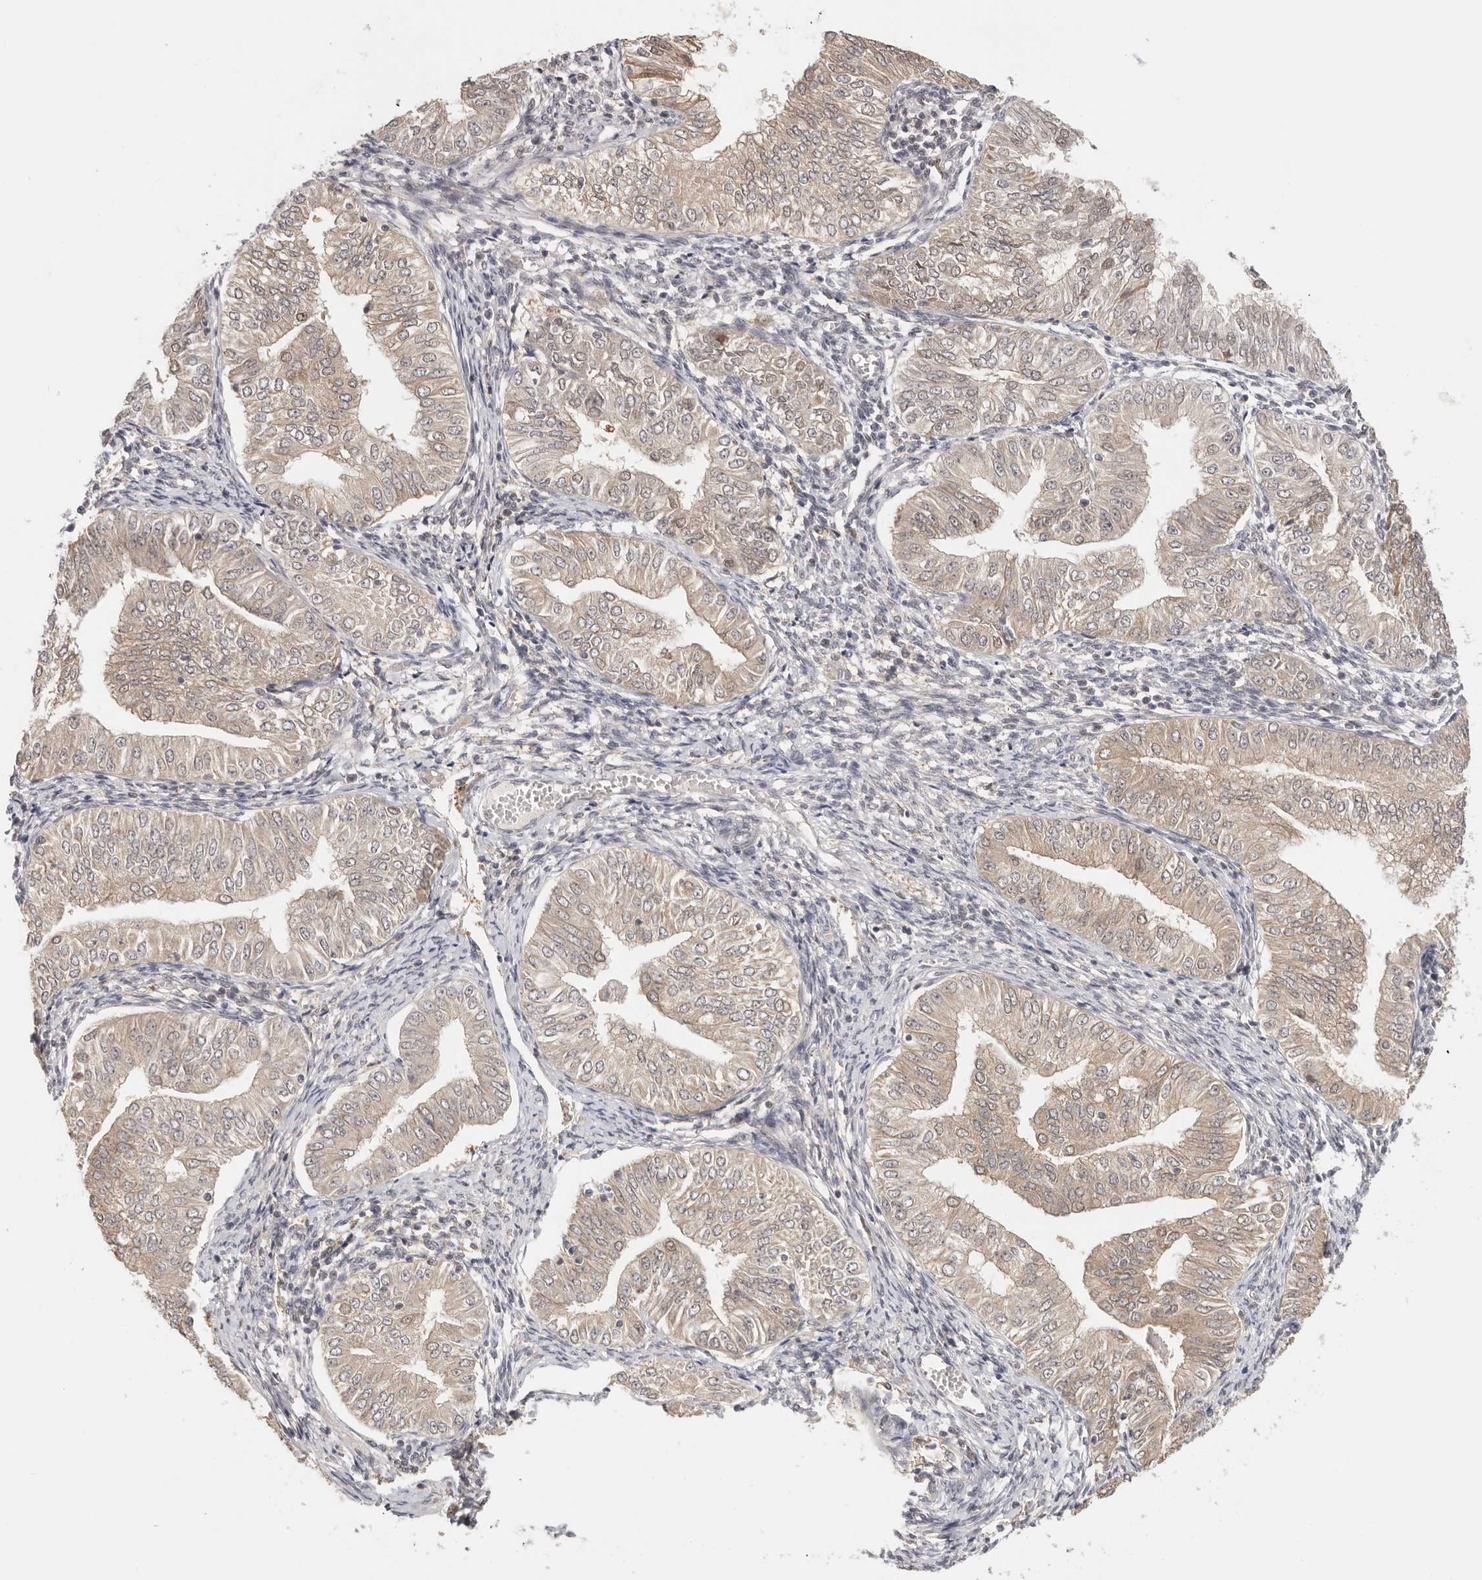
{"staining": {"intensity": "weak", "quantity": ">75%", "location": "cytoplasmic/membranous"}, "tissue": "endometrial cancer", "cell_type": "Tumor cells", "image_type": "cancer", "snomed": [{"axis": "morphology", "description": "Normal tissue, NOS"}, {"axis": "morphology", "description": "Adenocarcinoma, NOS"}, {"axis": "topography", "description": "Endometrium"}], "caption": "Immunohistochemistry of endometrial adenocarcinoma demonstrates low levels of weak cytoplasmic/membranous expression in about >75% of tumor cells.", "gene": "LARP7", "patient": {"sex": "female", "age": 53}}